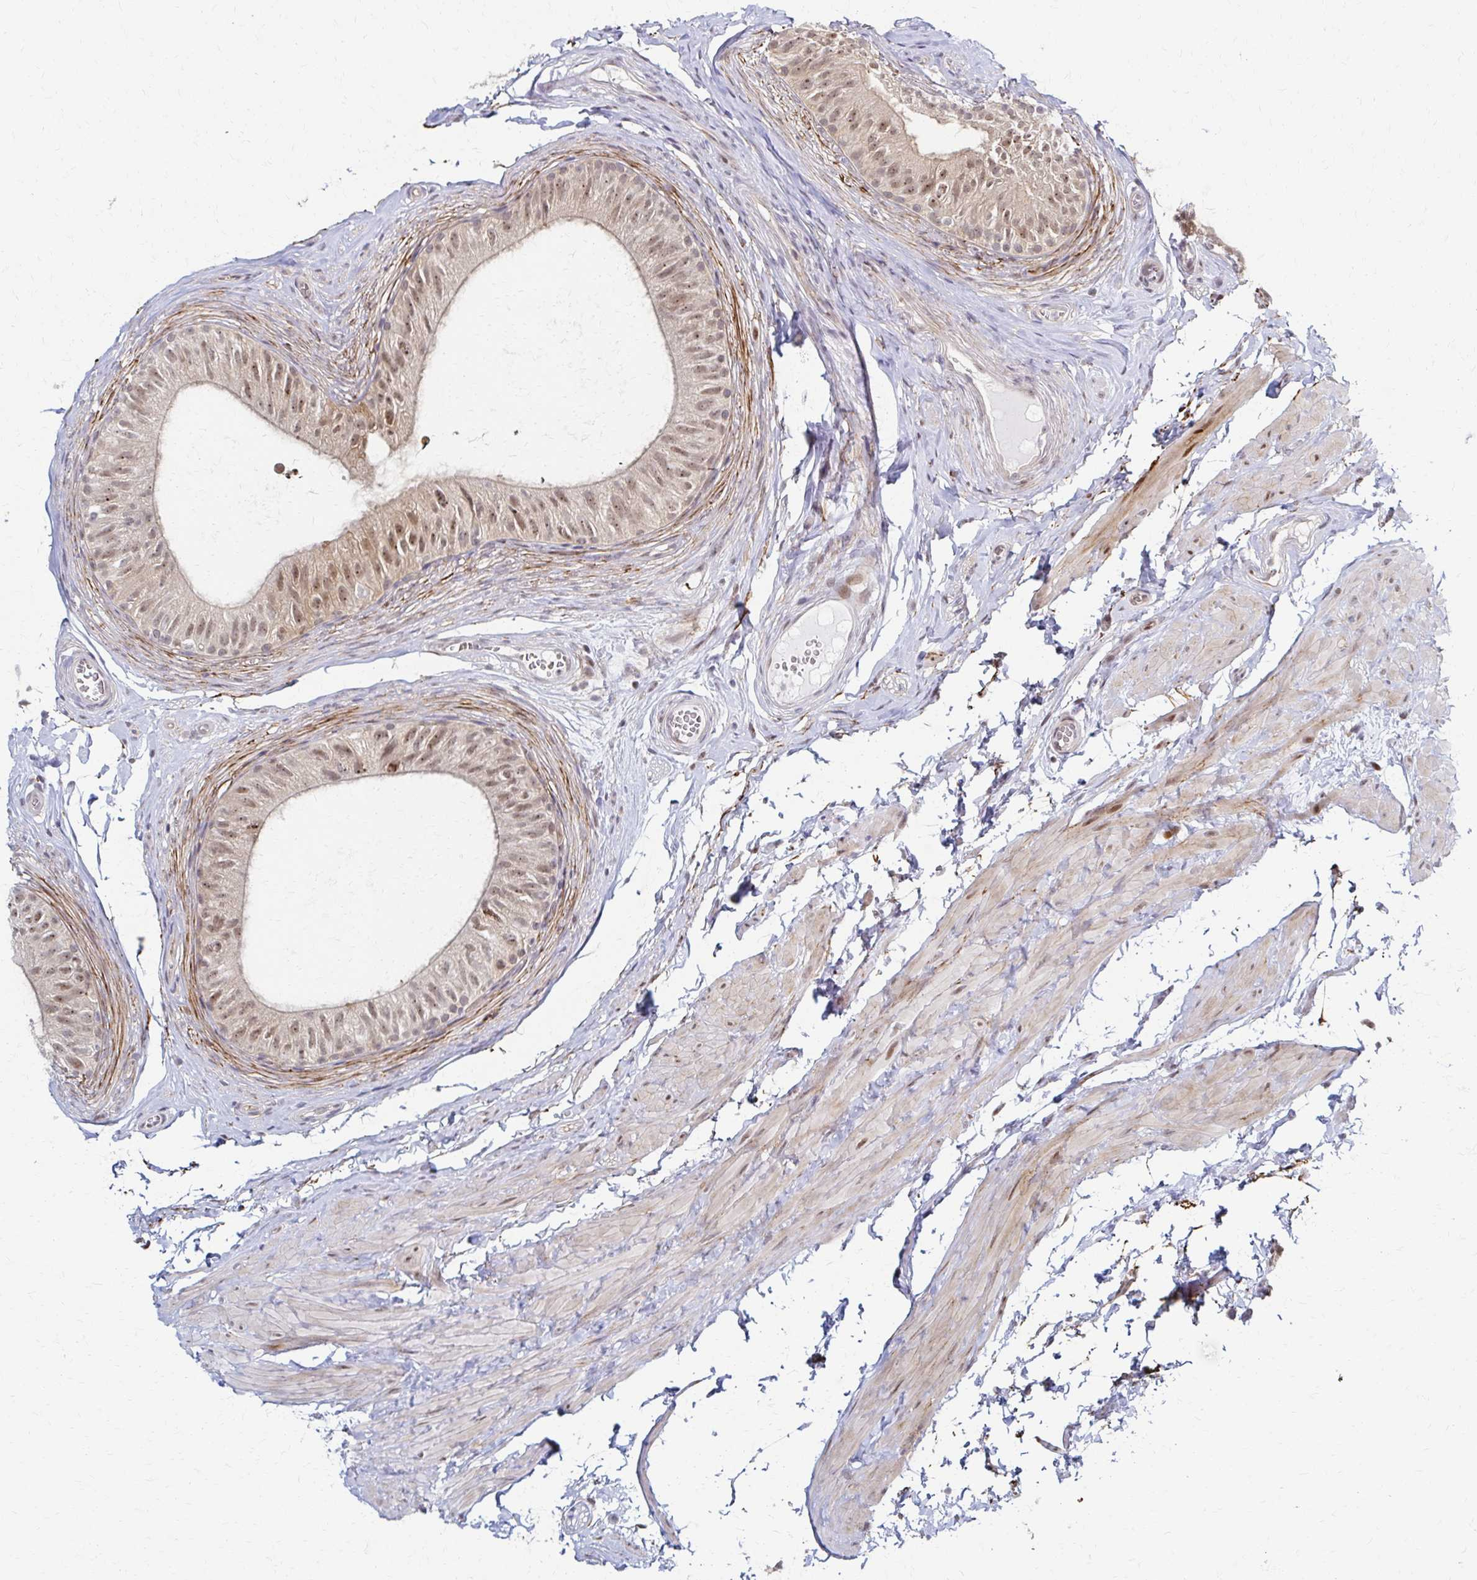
{"staining": {"intensity": "moderate", "quantity": ">75%", "location": "nuclear"}, "tissue": "epididymis", "cell_type": "Glandular cells", "image_type": "normal", "snomed": [{"axis": "morphology", "description": "Normal tissue, NOS"}, {"axis": "topography", "description": "Epididymis, spermatic cord, NOS"}, {"axis": "topography", "description": "Epididymis"}, {"axis": "topography", "description": "Peripheral nerve tissue"}], "caption": "An IHC photomicrograph of benign tissue is shown. Protein staining in brown highlights moderate nuclear positivity in epididymis within glandular cells.", "gene": "PSMD7", "patient": {"sex": "male", "age": 29}}